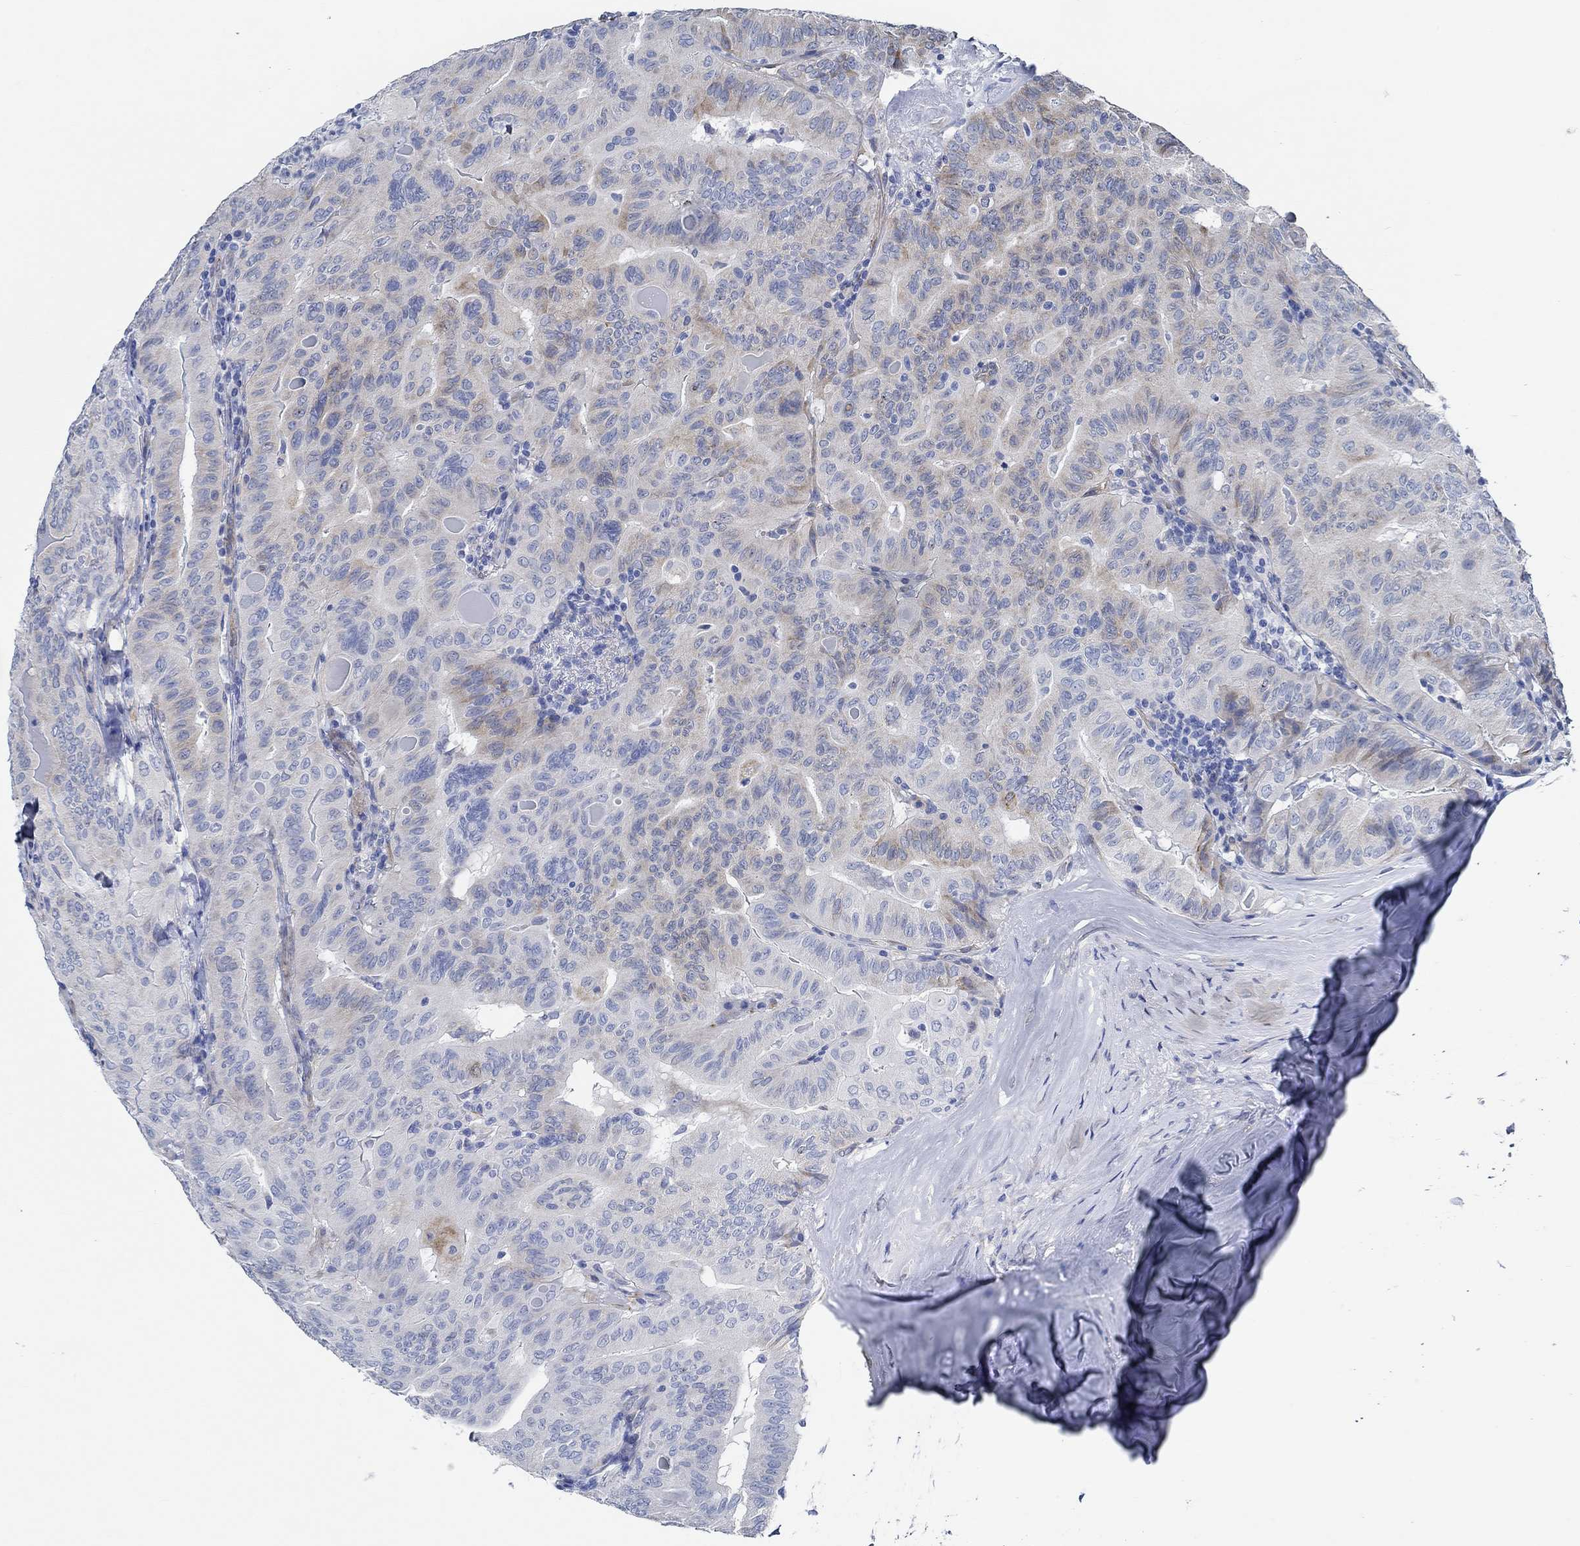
{"staining": {"intensity": "weak", "quantity": "25%-75%", "location": "cytoplasmic/membranous"}, "tissue": "thyroid cancer", "cell_type": "Tumor cells", "image_type": "cancer", "snomed": [{"axis": "morphology", "description": "Papillary adenocarcinoma, NOS"}, {"axis": "topography", "description": "Thyroid gland"}], "caption": "About 25%-75% of tumor cells in papillary adenocarcinoma (thyroid) display weak cytoplasmic/membranous protein positivity as visualized by brown immunohistochemical staining.", "gene": "HECW2", "patient": {"sex": "female", "age": 68}}